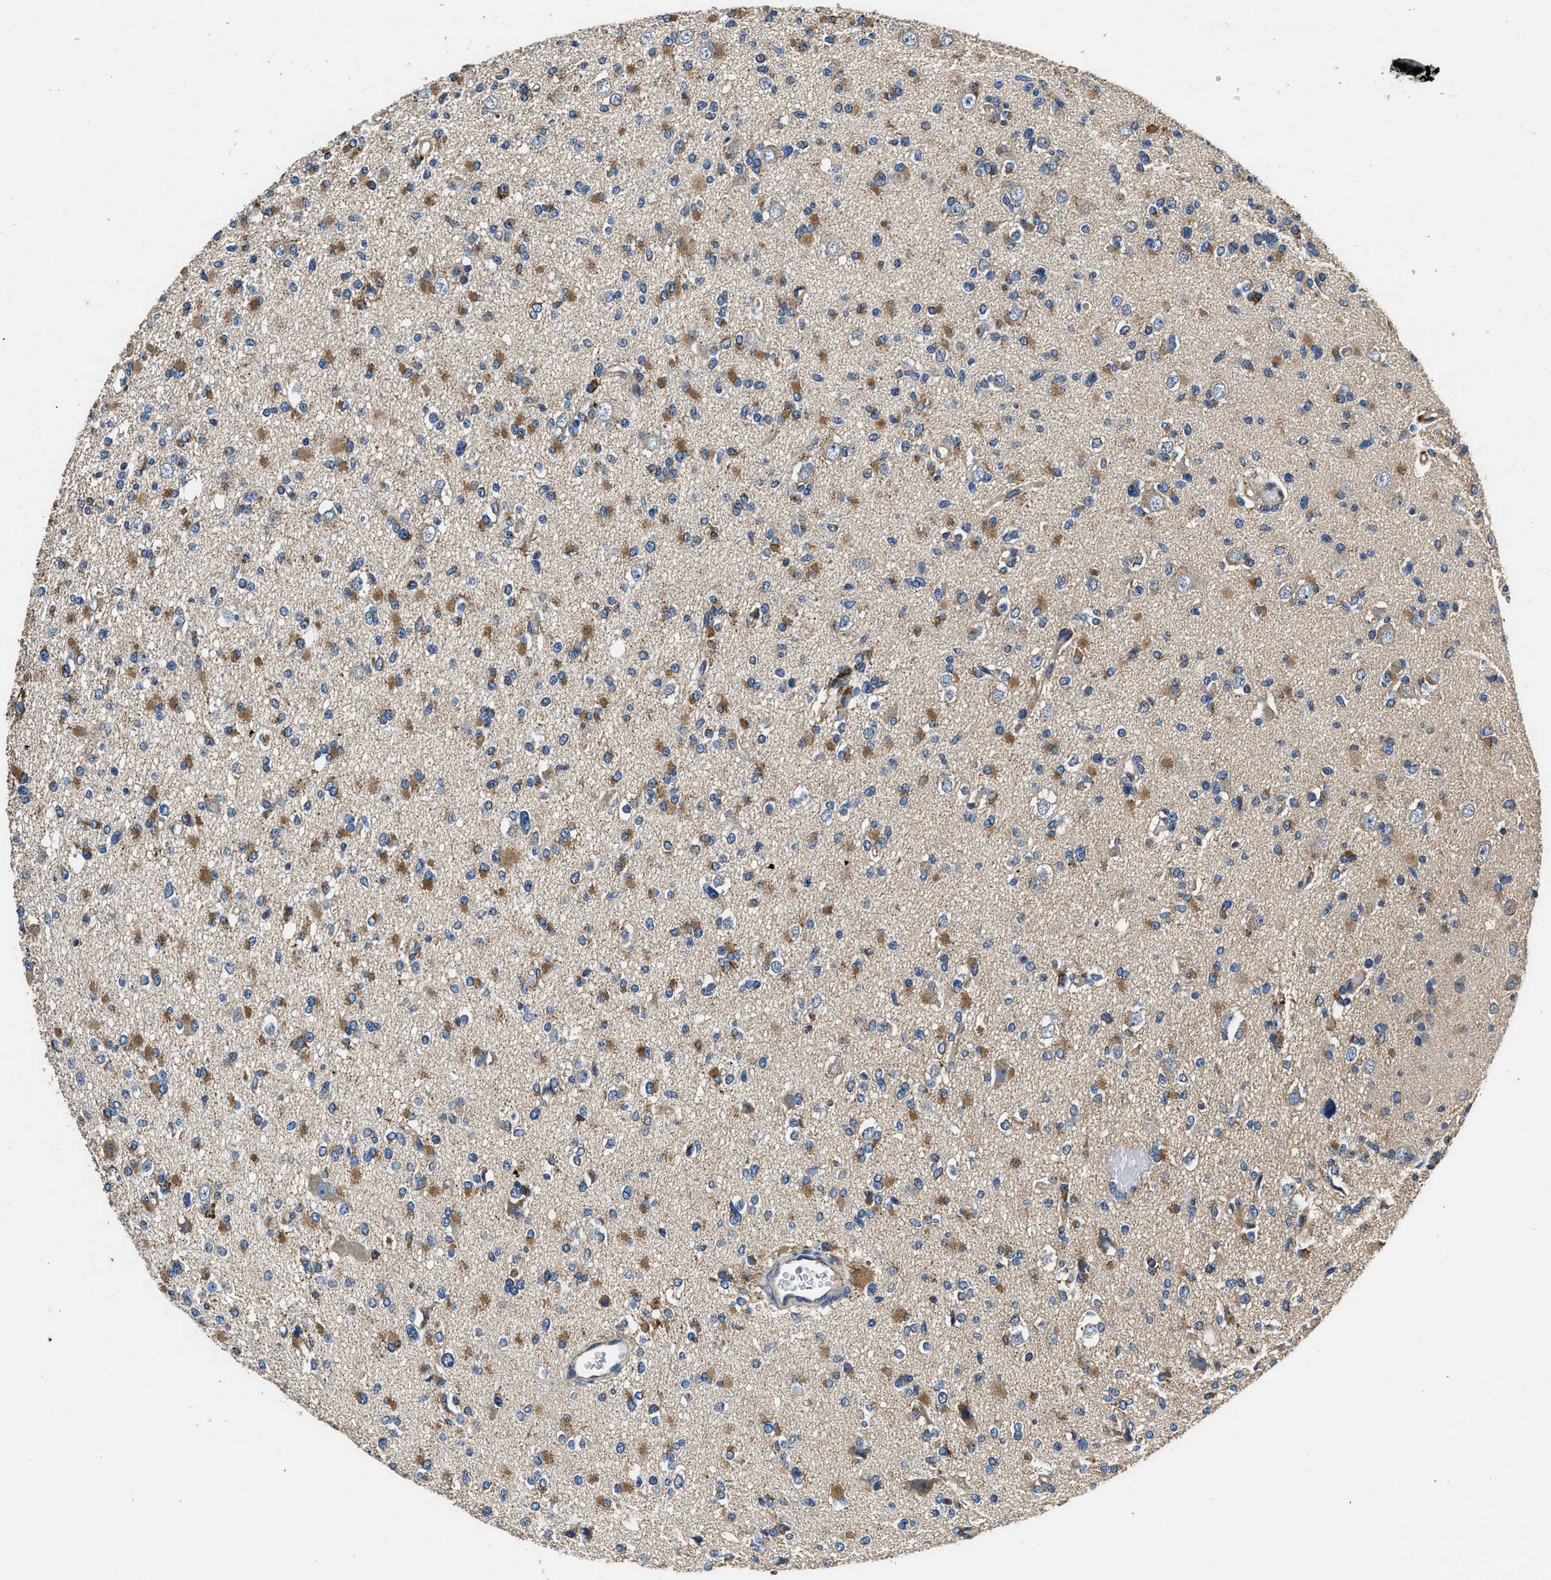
{"staining": {"intensity": "moderate", "quantity": ">75%", "location": "cytoplasmic/membranous"}, "tissue": "glioma", "cell_type": "Tumor cells", "image_type": "cancer", "snomed": [{"axis": "morphology", "description": "Glioma, malignant, Low grade"}, {"axis": "topography", "description": "Brain"}], "caption": "A micrograph showing moderate cytoplasmic/membranous expression in approximately >75% of tumor cells in glioma, as visualized by brown immunohistochemical staining.", "gene": "DHRS7B", "patient": {"sex": "female", "age": 22}}